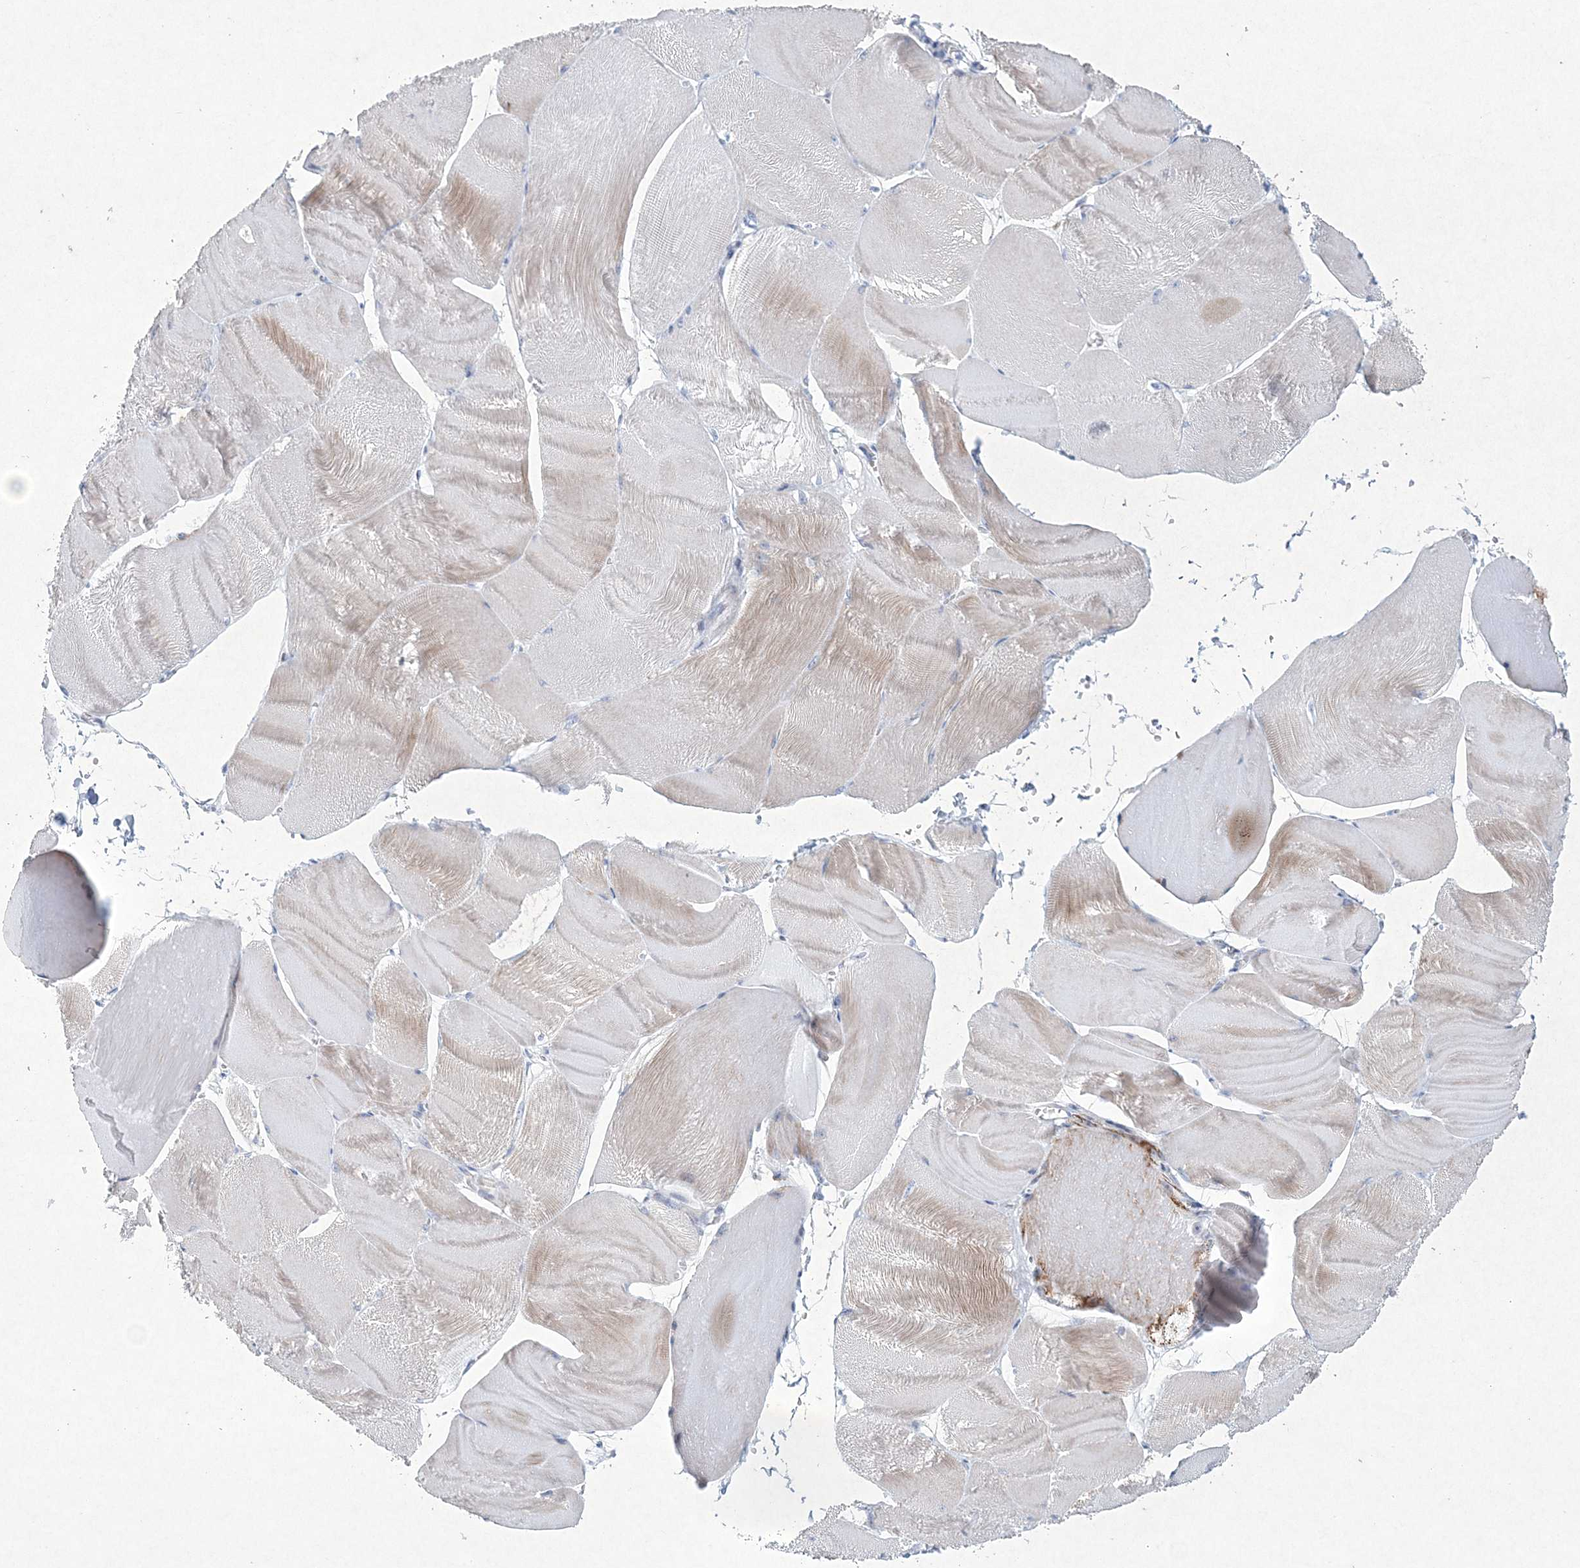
{"staining": {"intensity": "moderate", "quantity": "25%-75%", "location": "cytoplasmic/membranous"}, "tissue": "skeletal muscle", "cell_type": "Myocytes", "image_type": "normal", "snomed": [{"axis": "morphology", "description": "Normal tissue, NOS"}, {"axis": "morphology", "description": "Basal cell carcinoma"}, {"axis": "topography", "description": "Skeletal muscle"}], "caption": "Brown immunohistochemical staining in benign human skeletal muscle shows moderate cytoplasmic/membranous positivity in approximately 25%-75% of myocytes.", "gene": "CES4A", "patient": {"sex": "female", "age": 64}}